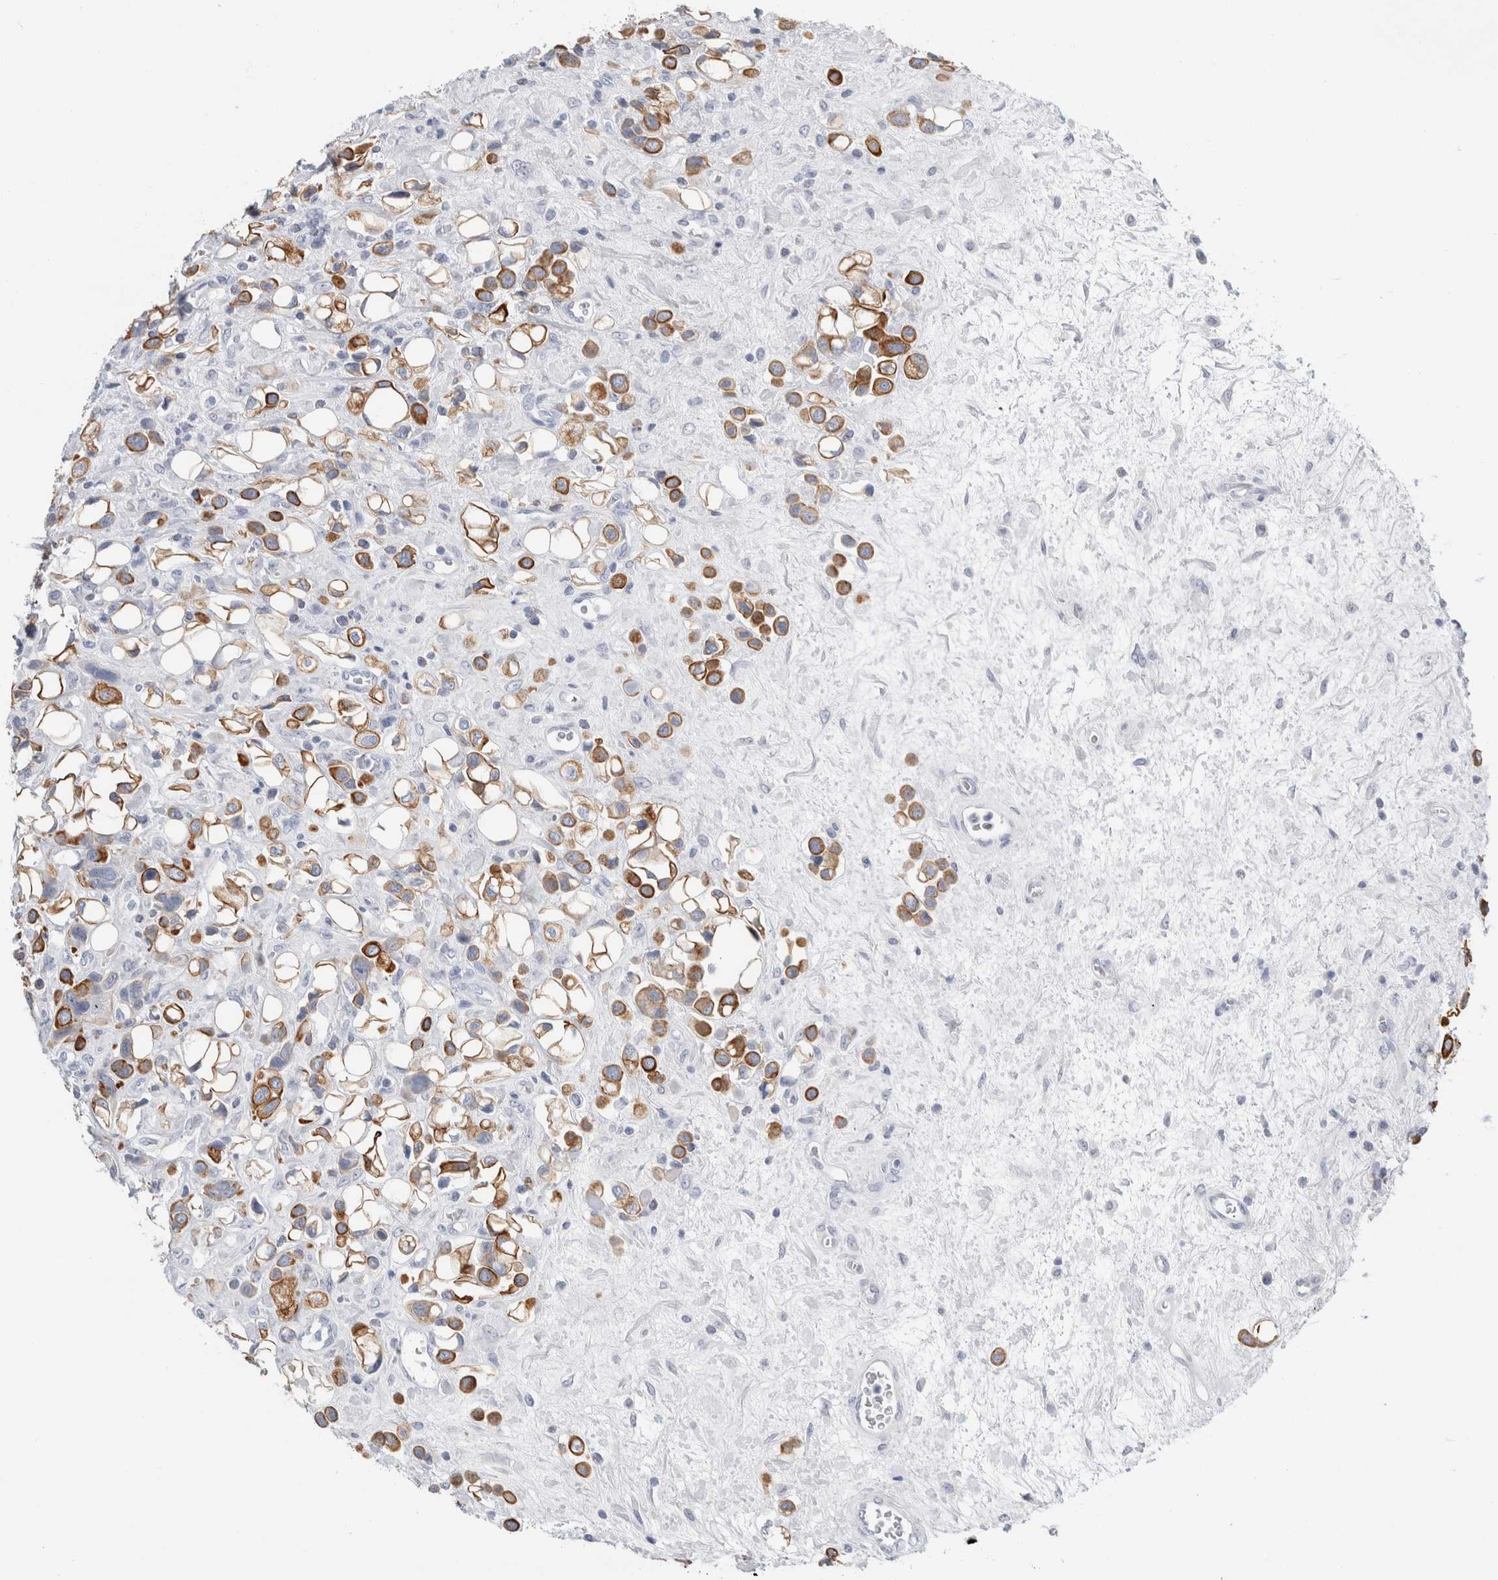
{"staining": {"intensity": "strong", "quantity": ">75%", "location": "cytoplasmic/membranous"}, "tissue": "urothelial cancer", "cell_type": "Tumor cells", "image_type": "cancer", "snomed": [{"axis": "morphology", "description": "Urothelial carcinoma, High grade"}, {"axis": "topography", "description": "Urinary bladder"}], "caption": "Immunohistochemical staining of urothelial carcinoma (high-grade) shows strong cytoplasmic/membranous protein positivity in about >75% of tumor cells.", "gene": "RPH3AL", "patient": {"sex": "male", "age": 50}}